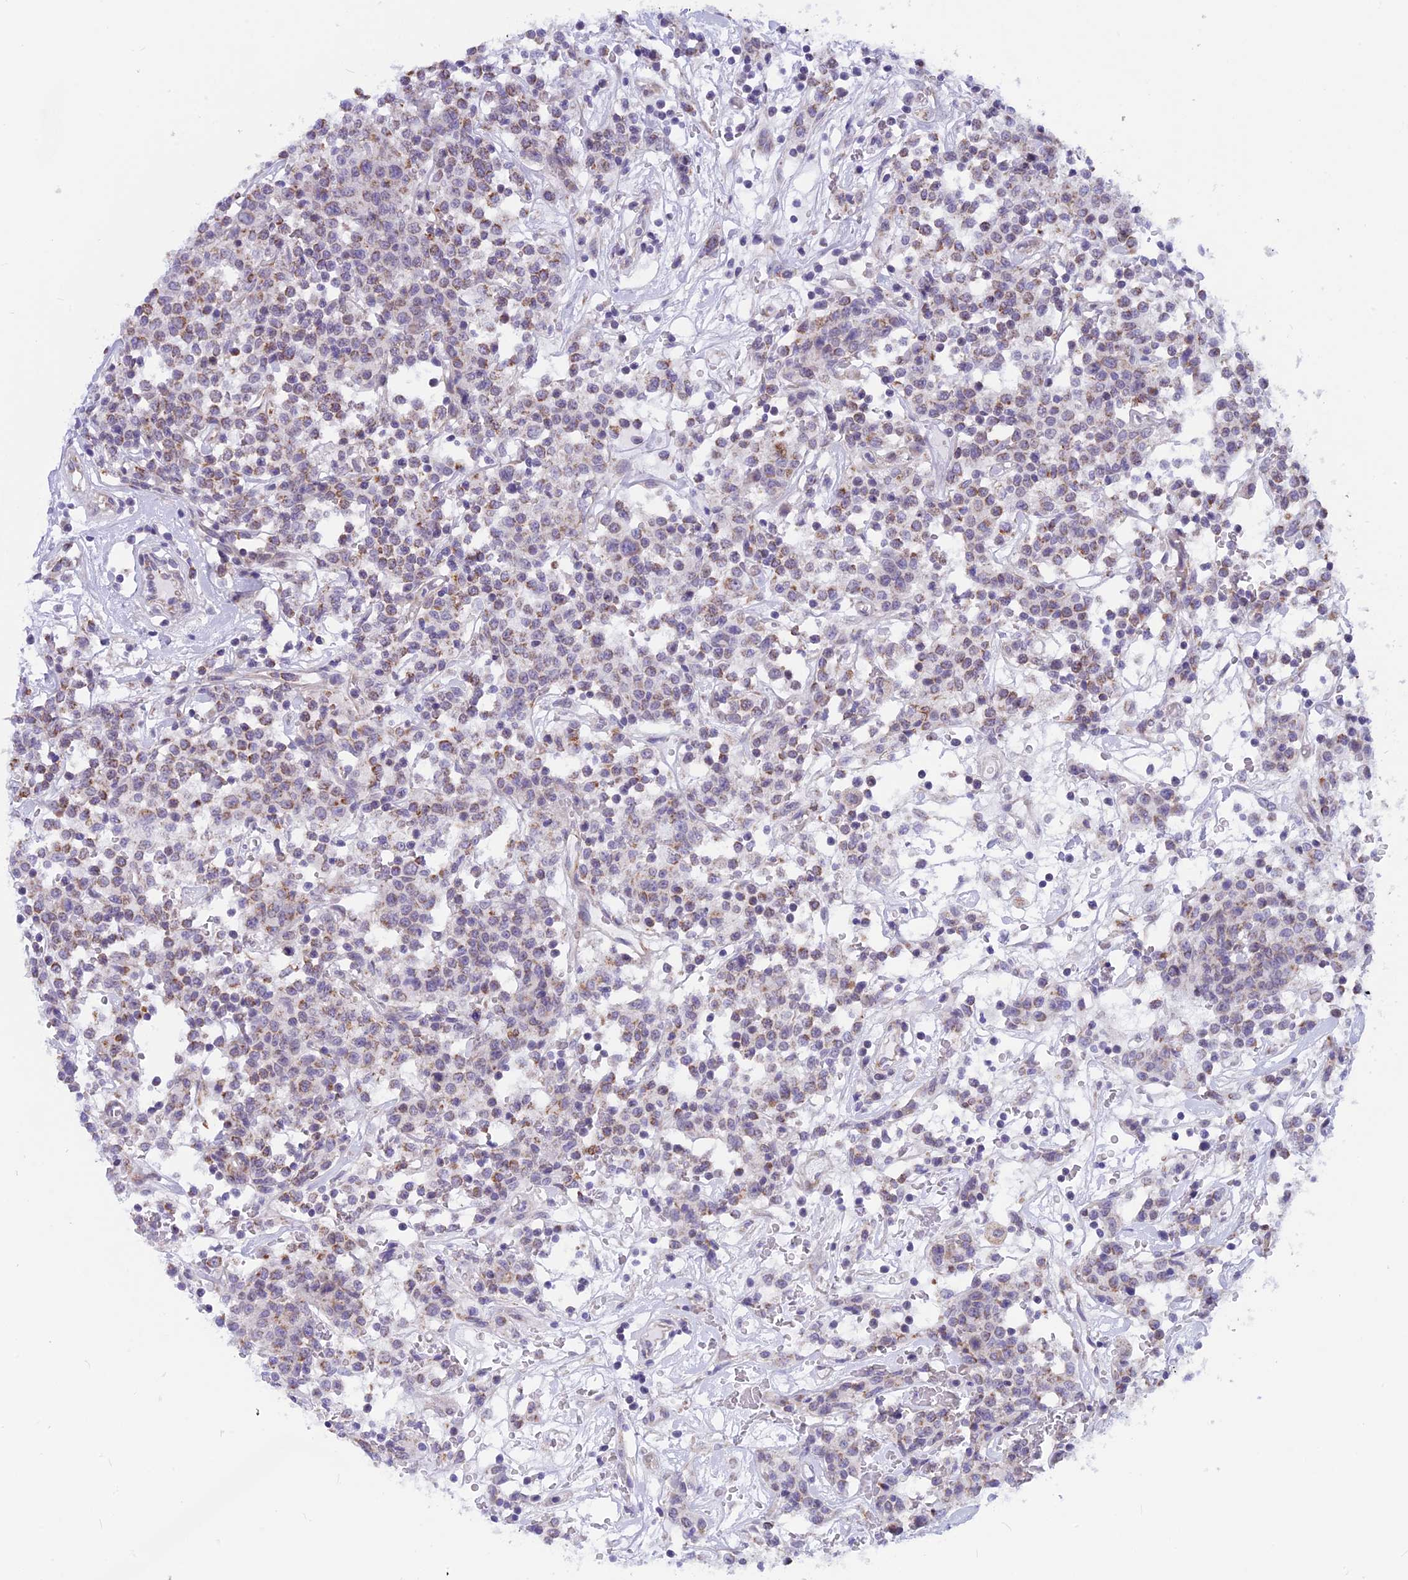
{"staining": {"intensity": "moderate", "quantity": "25%-75%", "location": "cytoplasmic/membranous"}, "tissue": "lymphoma", "cell_type": "Tumor cells", "image_type": "cancer", "snomed": [{"axis": "morphology", "description": "Malignant lymphoma, non-Hodgkin's type, Low grade"}, {"axis": "topography", "description": "Small intestine"}], "caption": "IHC (DAB (3,3'-diaminobenzidine)) staining of human lymphoma displays moderate cytoplasmic/membranous protein positivity in about 25%-75% of tumor cells. The protein is shown in brown color, while the nuclei are stained blue.", "gene": "PLAC9", "patient": {"sex": "female", "age": 59}}